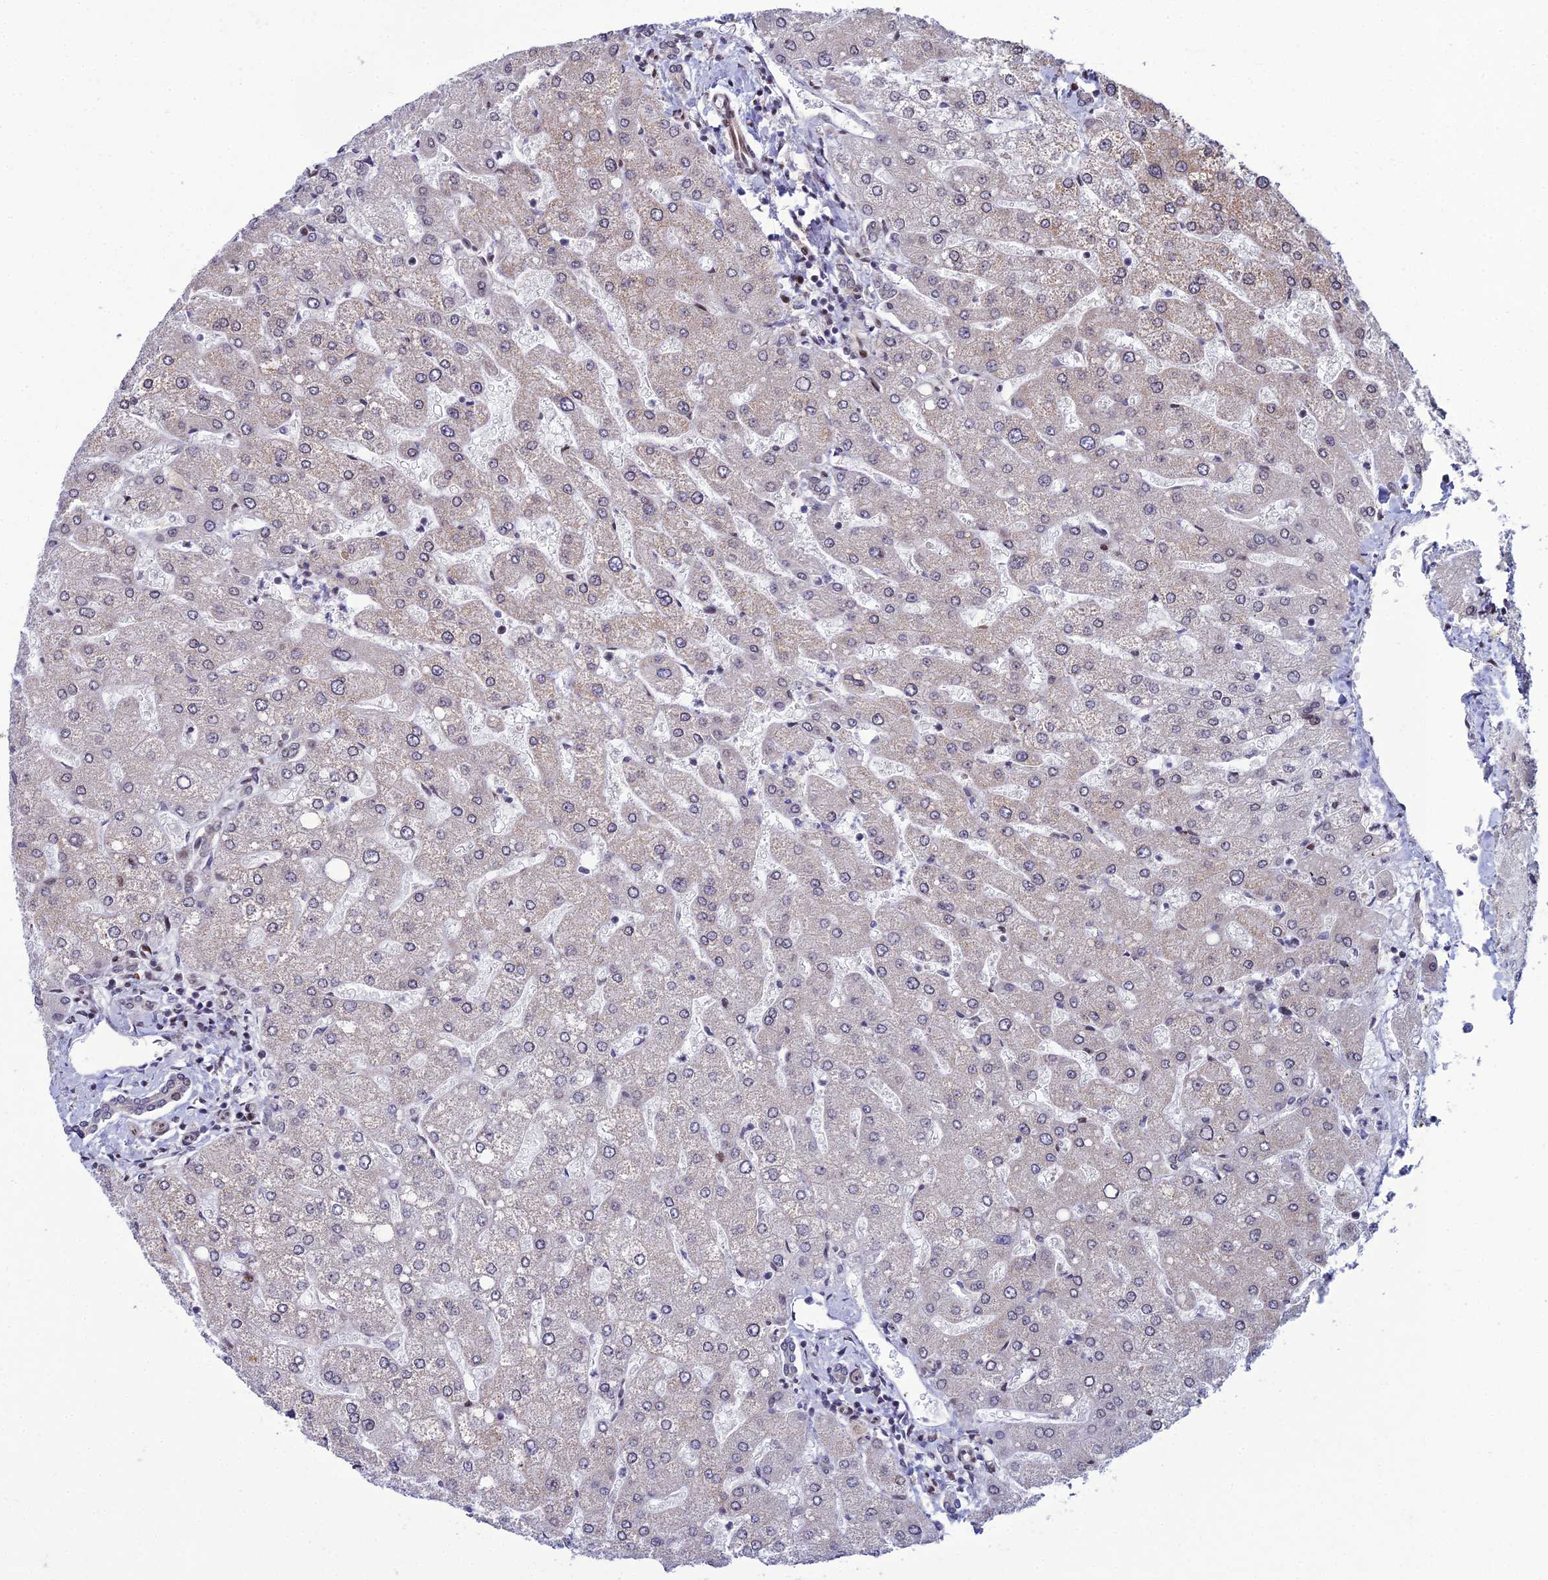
{"staining": {"intensity": "weak", "quantity": "<25%", "location": "cytoplasmic/membranous"}, "tissue": "liver", "cell_type": "Cholangiocytes", "image_type": "normal", "snomed": [{"axis": "morphology", "description": "Normal tissue, NOS"}, {"axis": "topography", "description": "Liver"}], "caption": "DAB immunohistochemical staining of benign liver exhibits no significant positivity in cholangiocytes. (Stains: DAB (3,3'-diaminobenzidine) immunohistochemistry with hematoxylin counter stain, Microscopy: brightfield microscopy at high magnification).", "gene": "ZNF668", "patient": {"sex": "male", "age": 55}}